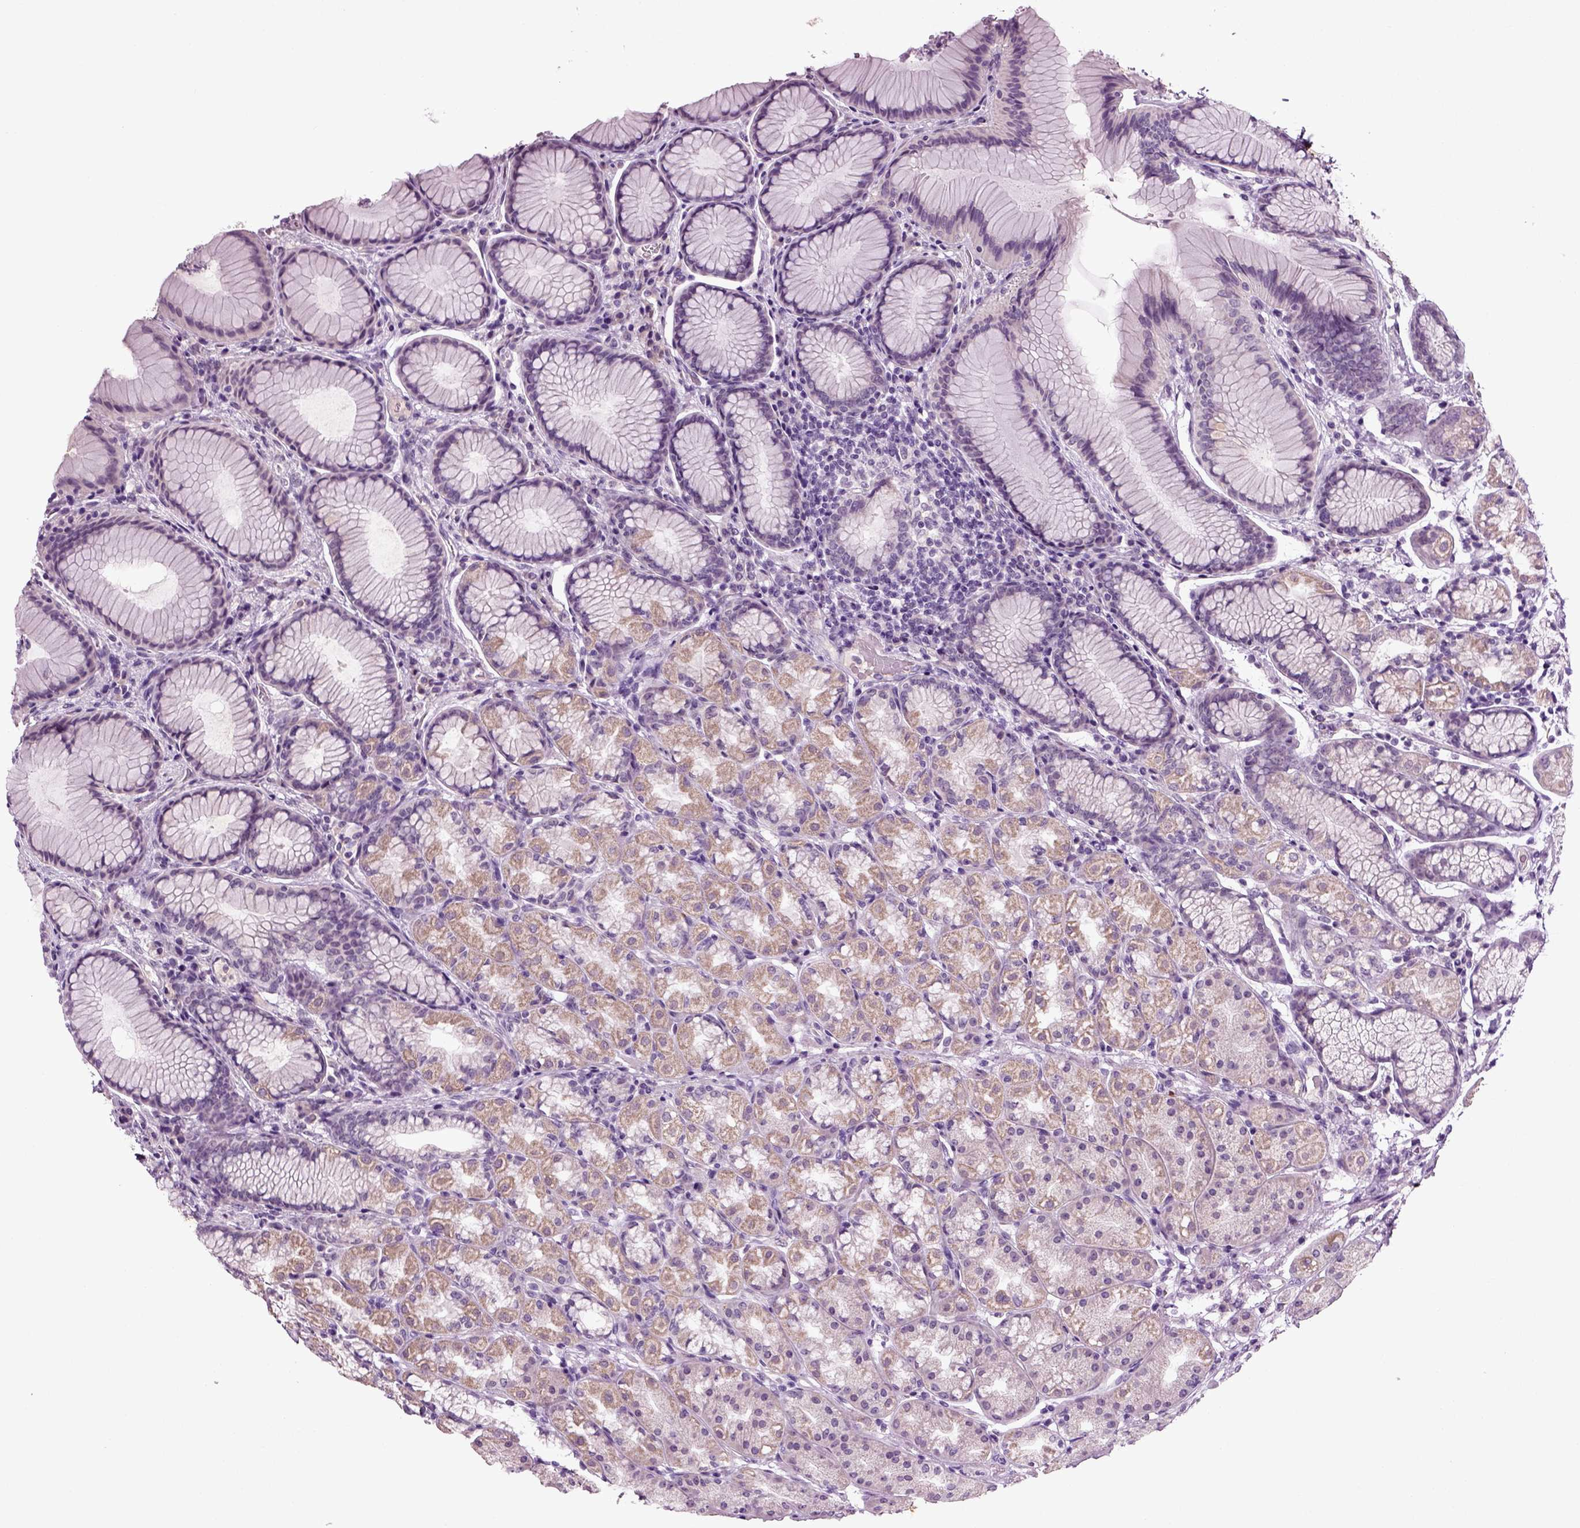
{"staining": {"intensity": "weak", "quantity": "25%-75%", "location": "cytoplasmic/membranous"}, "tissue": "stomach", "cell_type": "Glandular cells", "image_type": "normal", "snomed": [{"axis": "morphology", "description": "Normal tissue, NOS"}, {"axis": "morphology", "description": "Adenocarcinoma, NOS"}, {"axis": "topography", "description": "Stomach"}], "caption": "Protein expression analysis of unremarkable stomach displays weak cytoplasmic/membranous expression in about 25%-75% of glandular cells.", "gene": "SPATA17", "patient": {"sex": "female", "age": 79}}